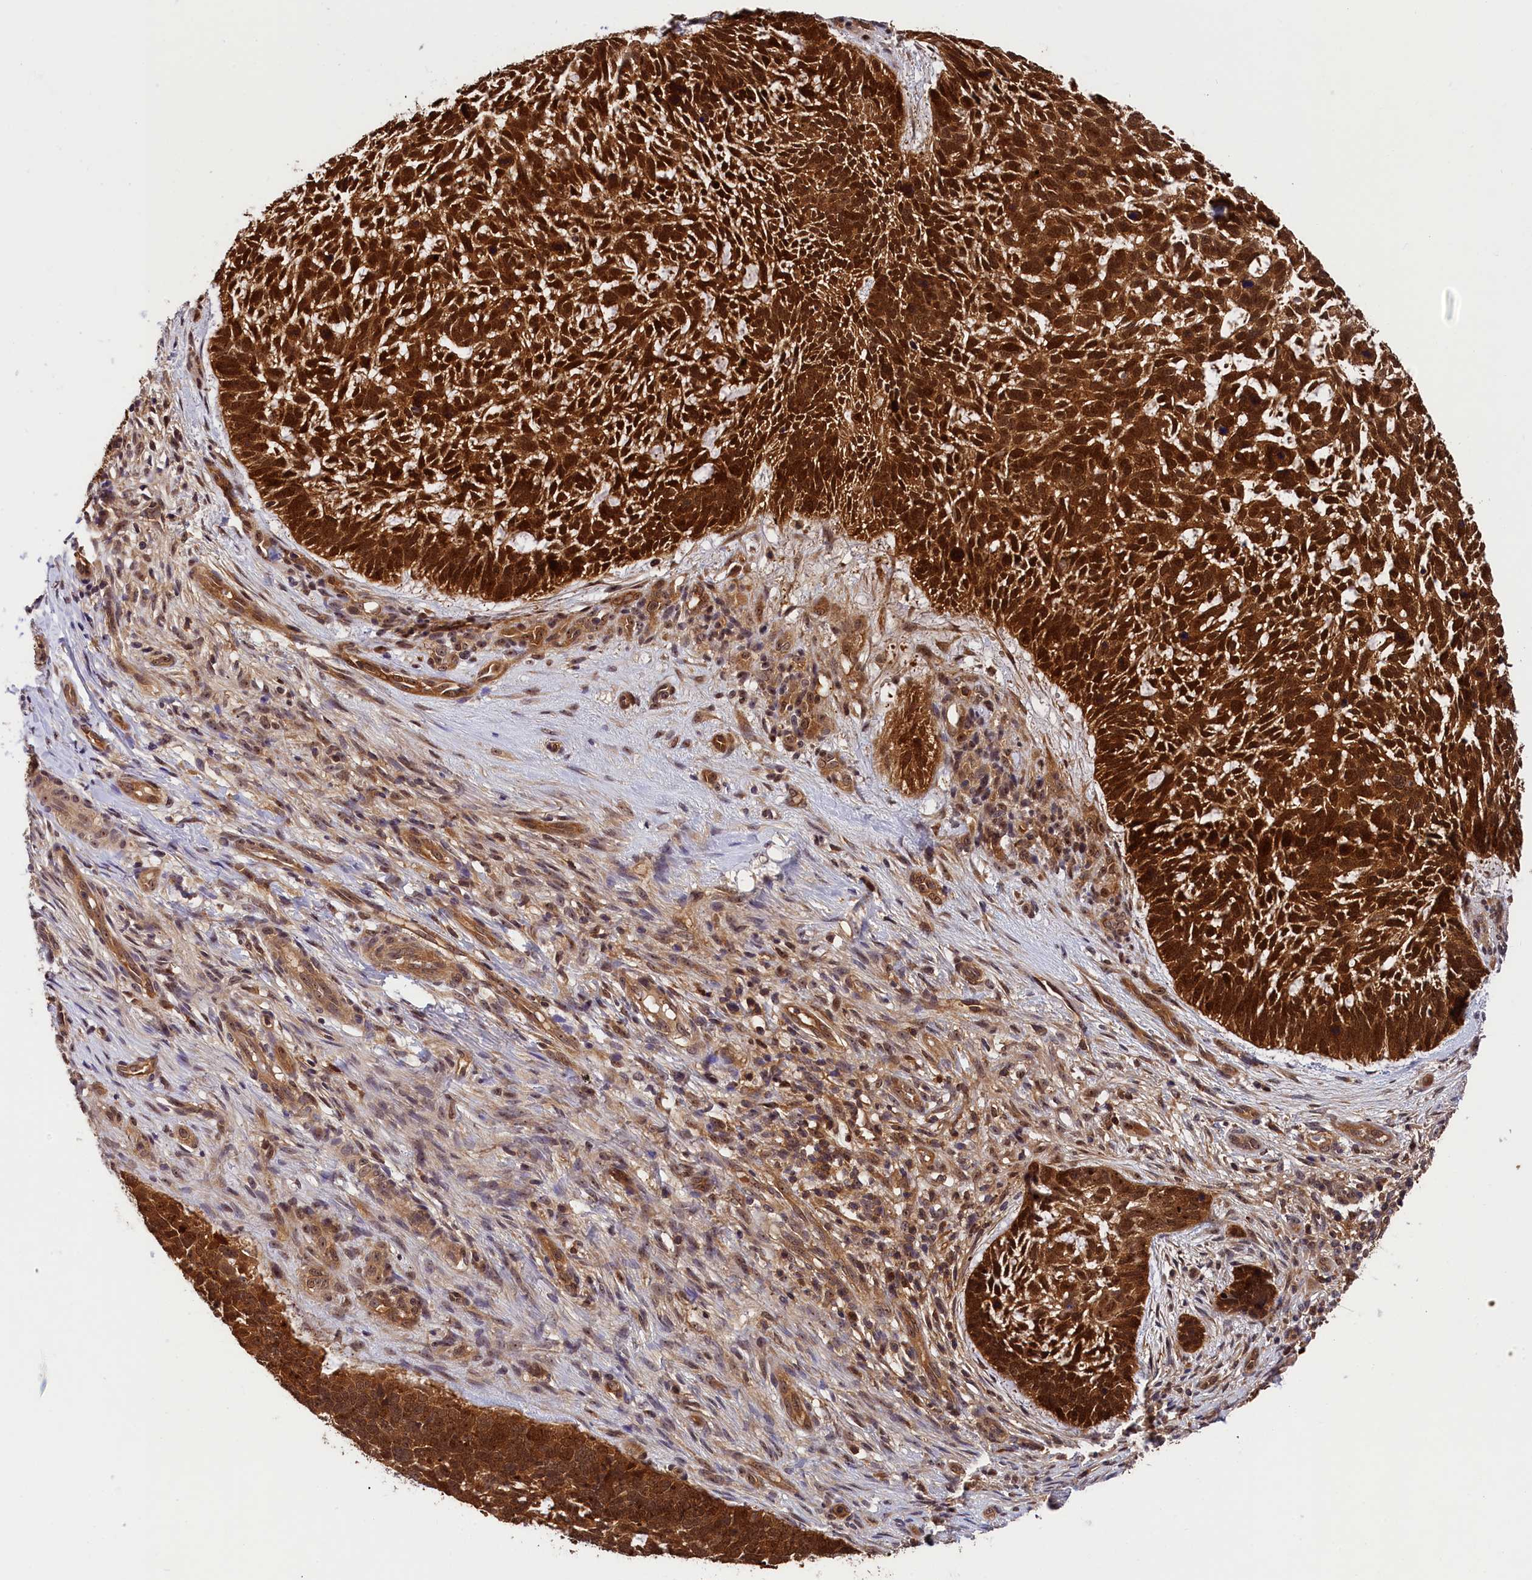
{"staining": {"intensity": "strong", "quantity": ">75%", "location": "cytoplasmic/membranous,nuclear"}, "tissue": "skin cancer", "cell_type": "Tumor cells", "image_type": "cancer", "snomed": [{"axis": "morphology", "description": "Basal cell carcinoma"}, {"axis": "topography", "description": "Skin"}], "caption": "Immunohistochemical staining of human basal cell carcinoma (skin) displays strong cytoplasmic/membranous and nuclear protein positivity in approximately >75% of tumor cells. The staining was performed using DAB, with brown indicating positive protein expression. Nuclei are stained blue with hematoxylin.", "gene": "EIF6", "patient": {"sex": "male", "age": 88}}